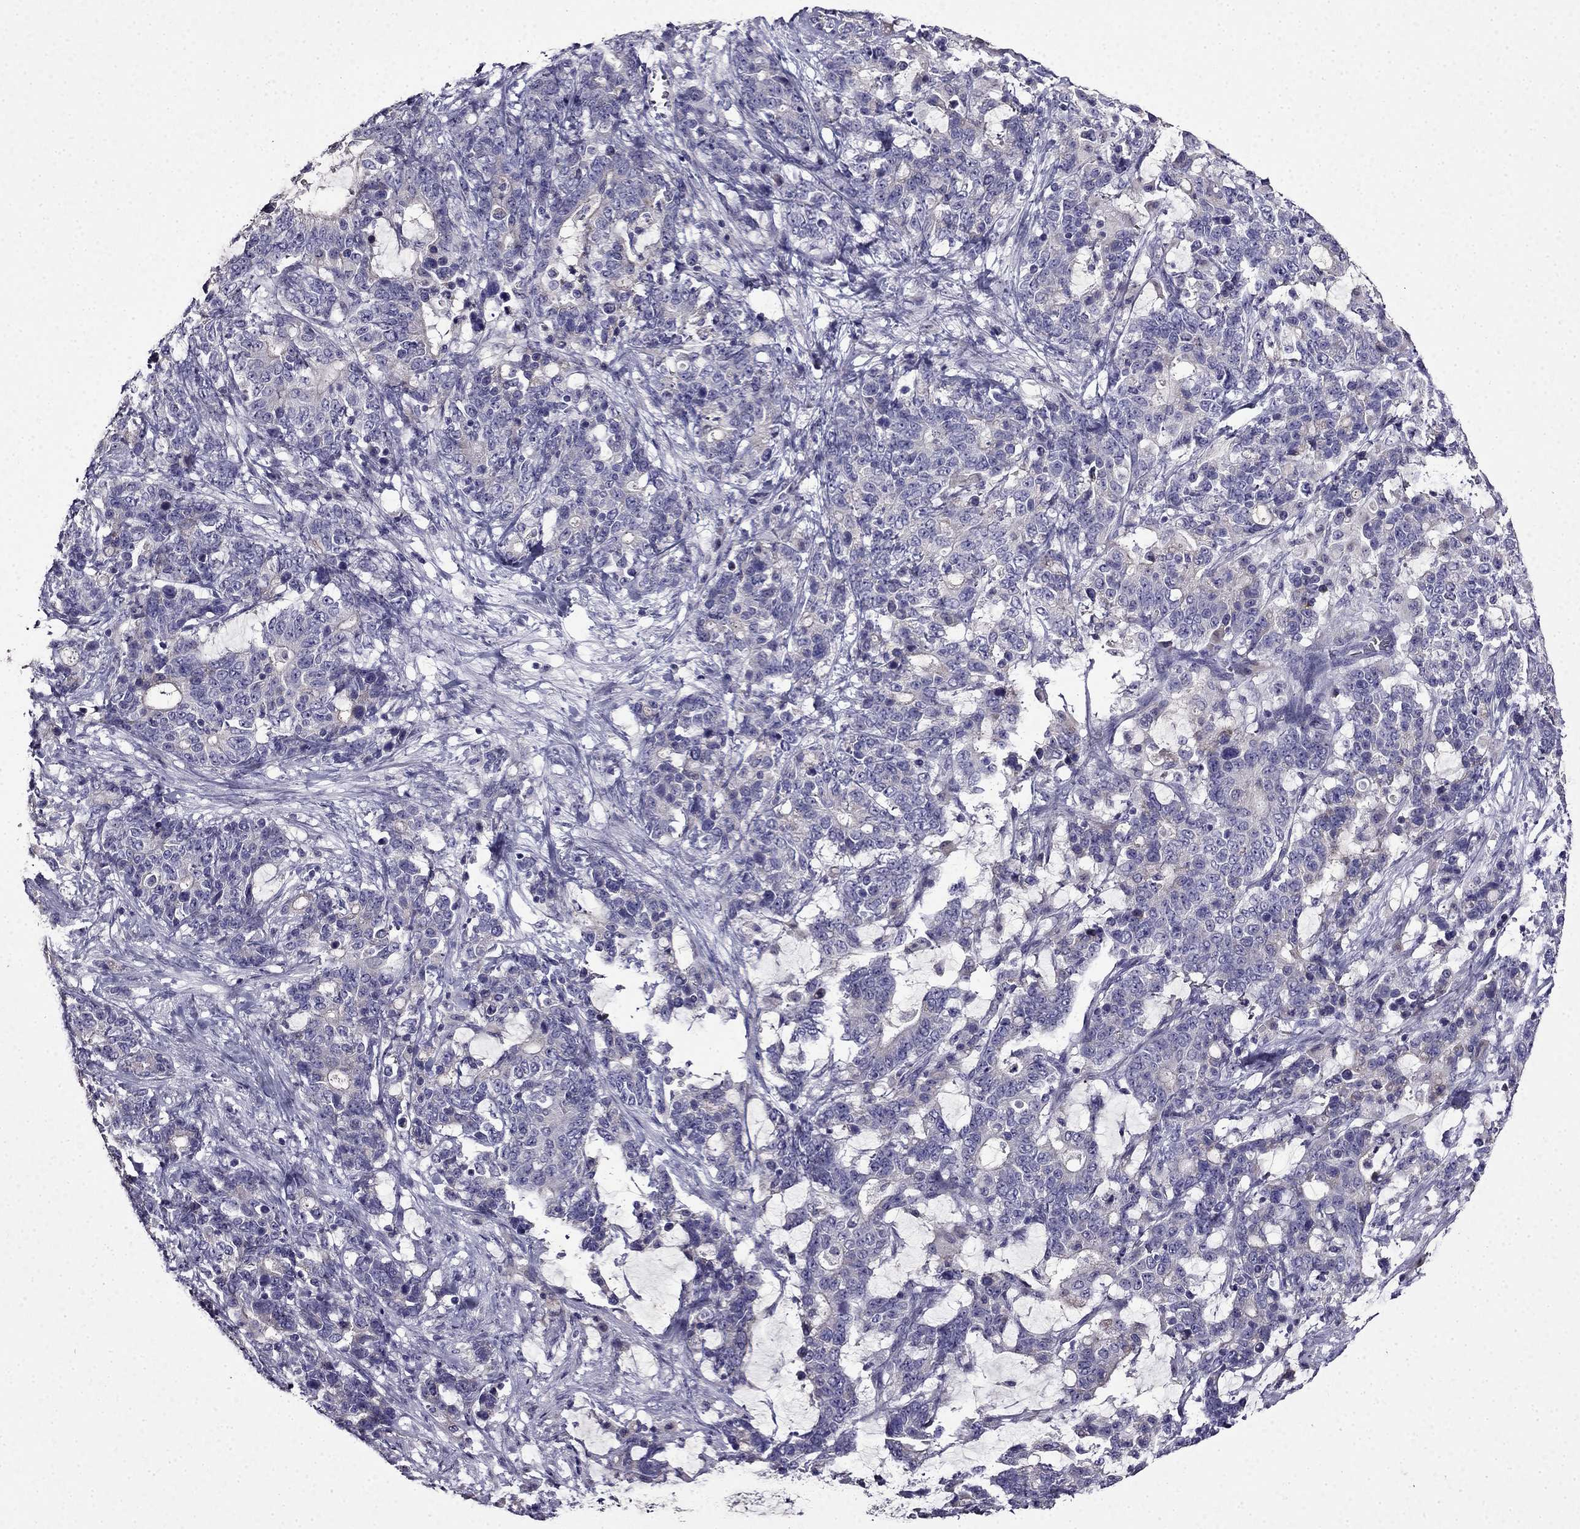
{"staining": {"intensity": "negative", "quantity": "none", "location": "none"}, "tissue": "stomach cancer", "cell_type": "Tumor cells", "image_type": "cancer", "snomed": [{"axis": "morphology", "description": "Normal tissue, NOS"}, {"axis": "morphology", "description": "Adenocarcinoma, NOS"}, {"axis": "topography", "description": "Stomach"}], "caption": "DAB (3,3'-diaminobenzidine) immunohistochemical staining of human stomach adenocarcinoma reveals no significant expression in tumor cells.", "gene": "TMEM266", "patient": {"sex": "female", "age": 64}}